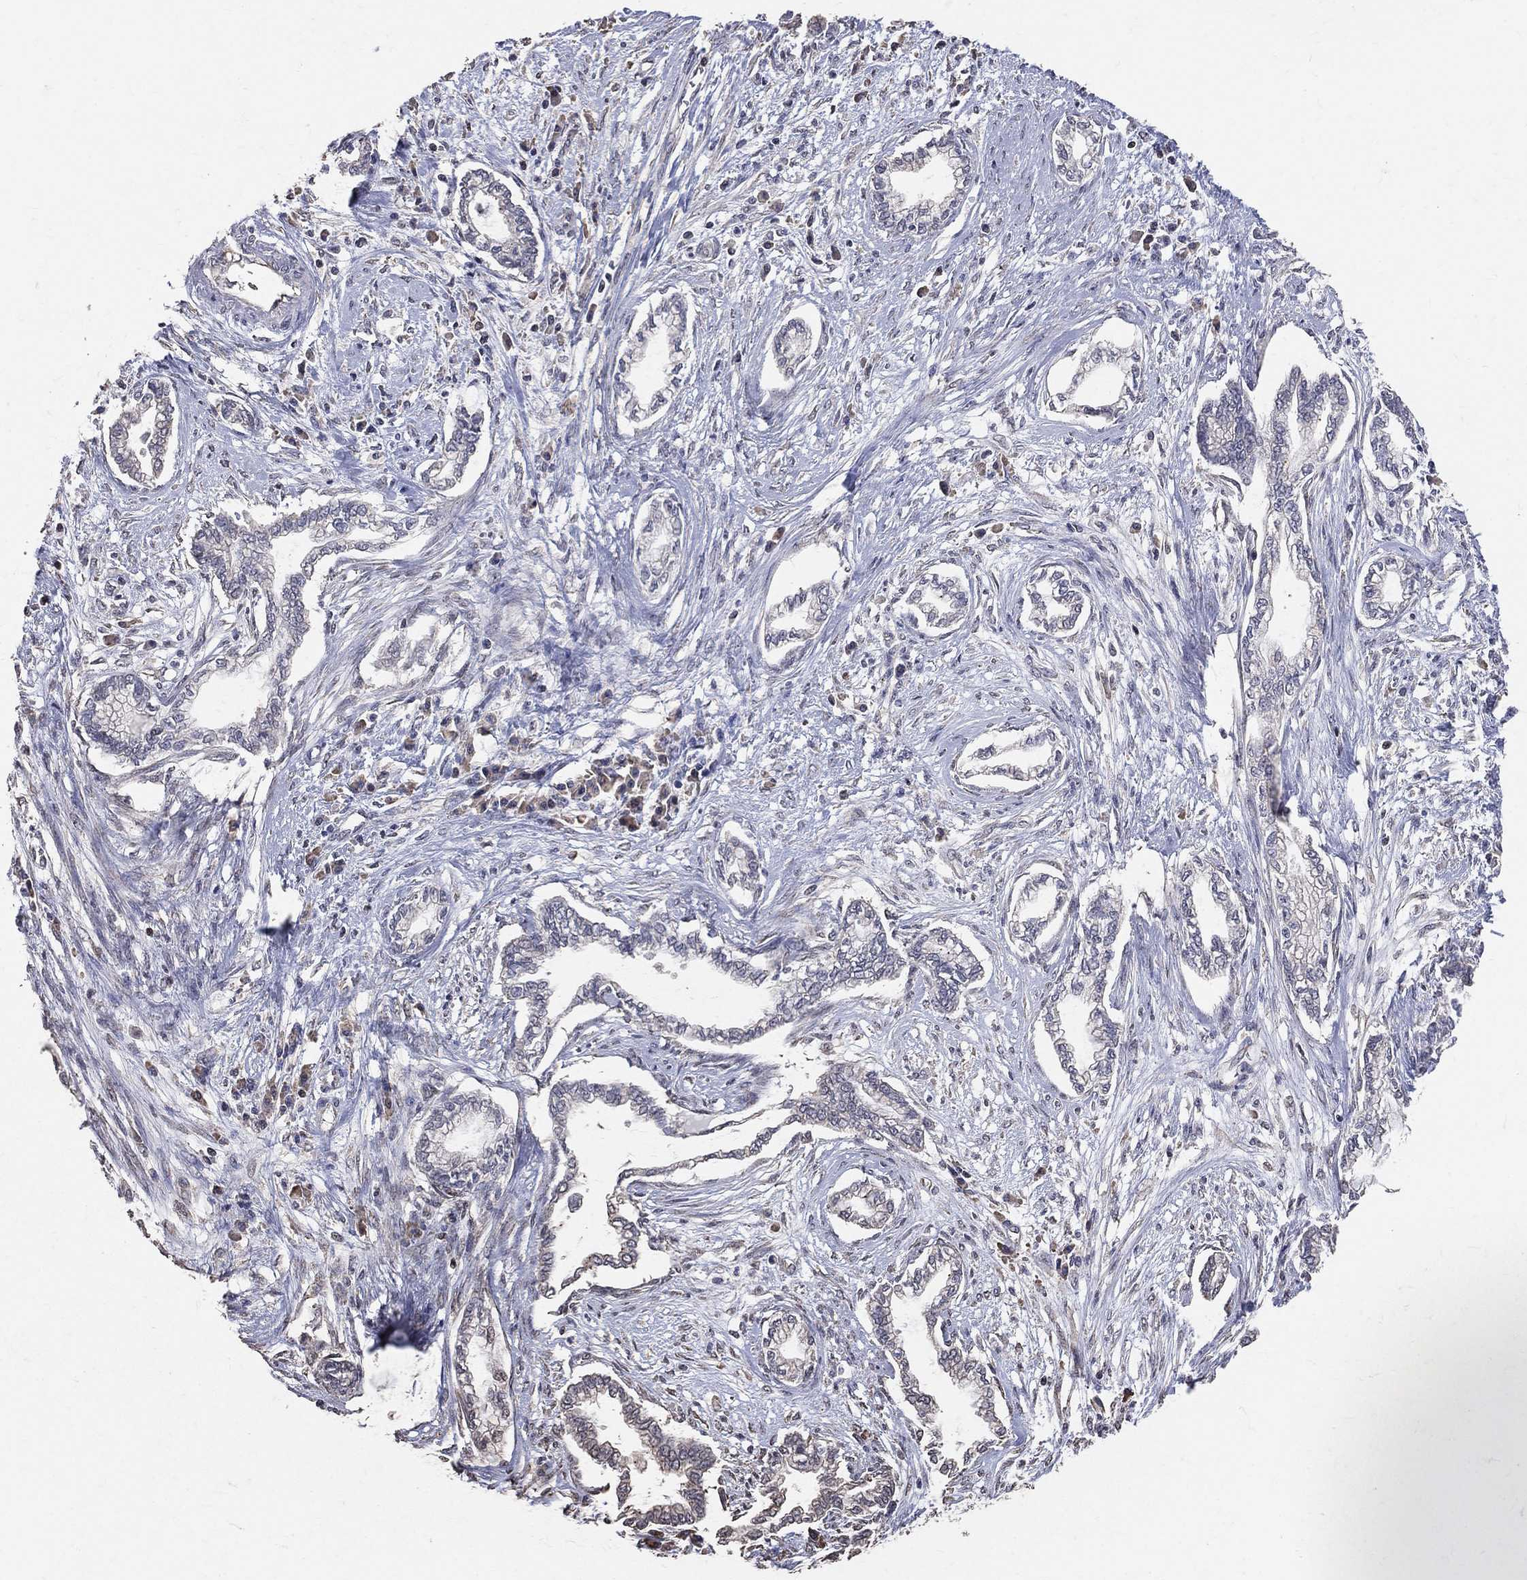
{"staining": {"intensity": "negative", "quantity": "none", "location": "none"}, "tissue": "cervical cancer", "cell_type": "Tumor cells", "image_type": "cancer", "snomed": [{"axis": "morphology", "description": "Adenocarcinoma, NOS"}, {"axis": "topography", "description": "Cervix"}], "caption": "The image demonstrates no staining of tumor cells in cervical cancer (adenocarcinoma). (DAB (3,3'-diaminobenzidine) immunohistochemistry (IHC) with hematoxylin counter stain).", "gene": "LY6K", "patient": {"sex": "female", "age": 62}}